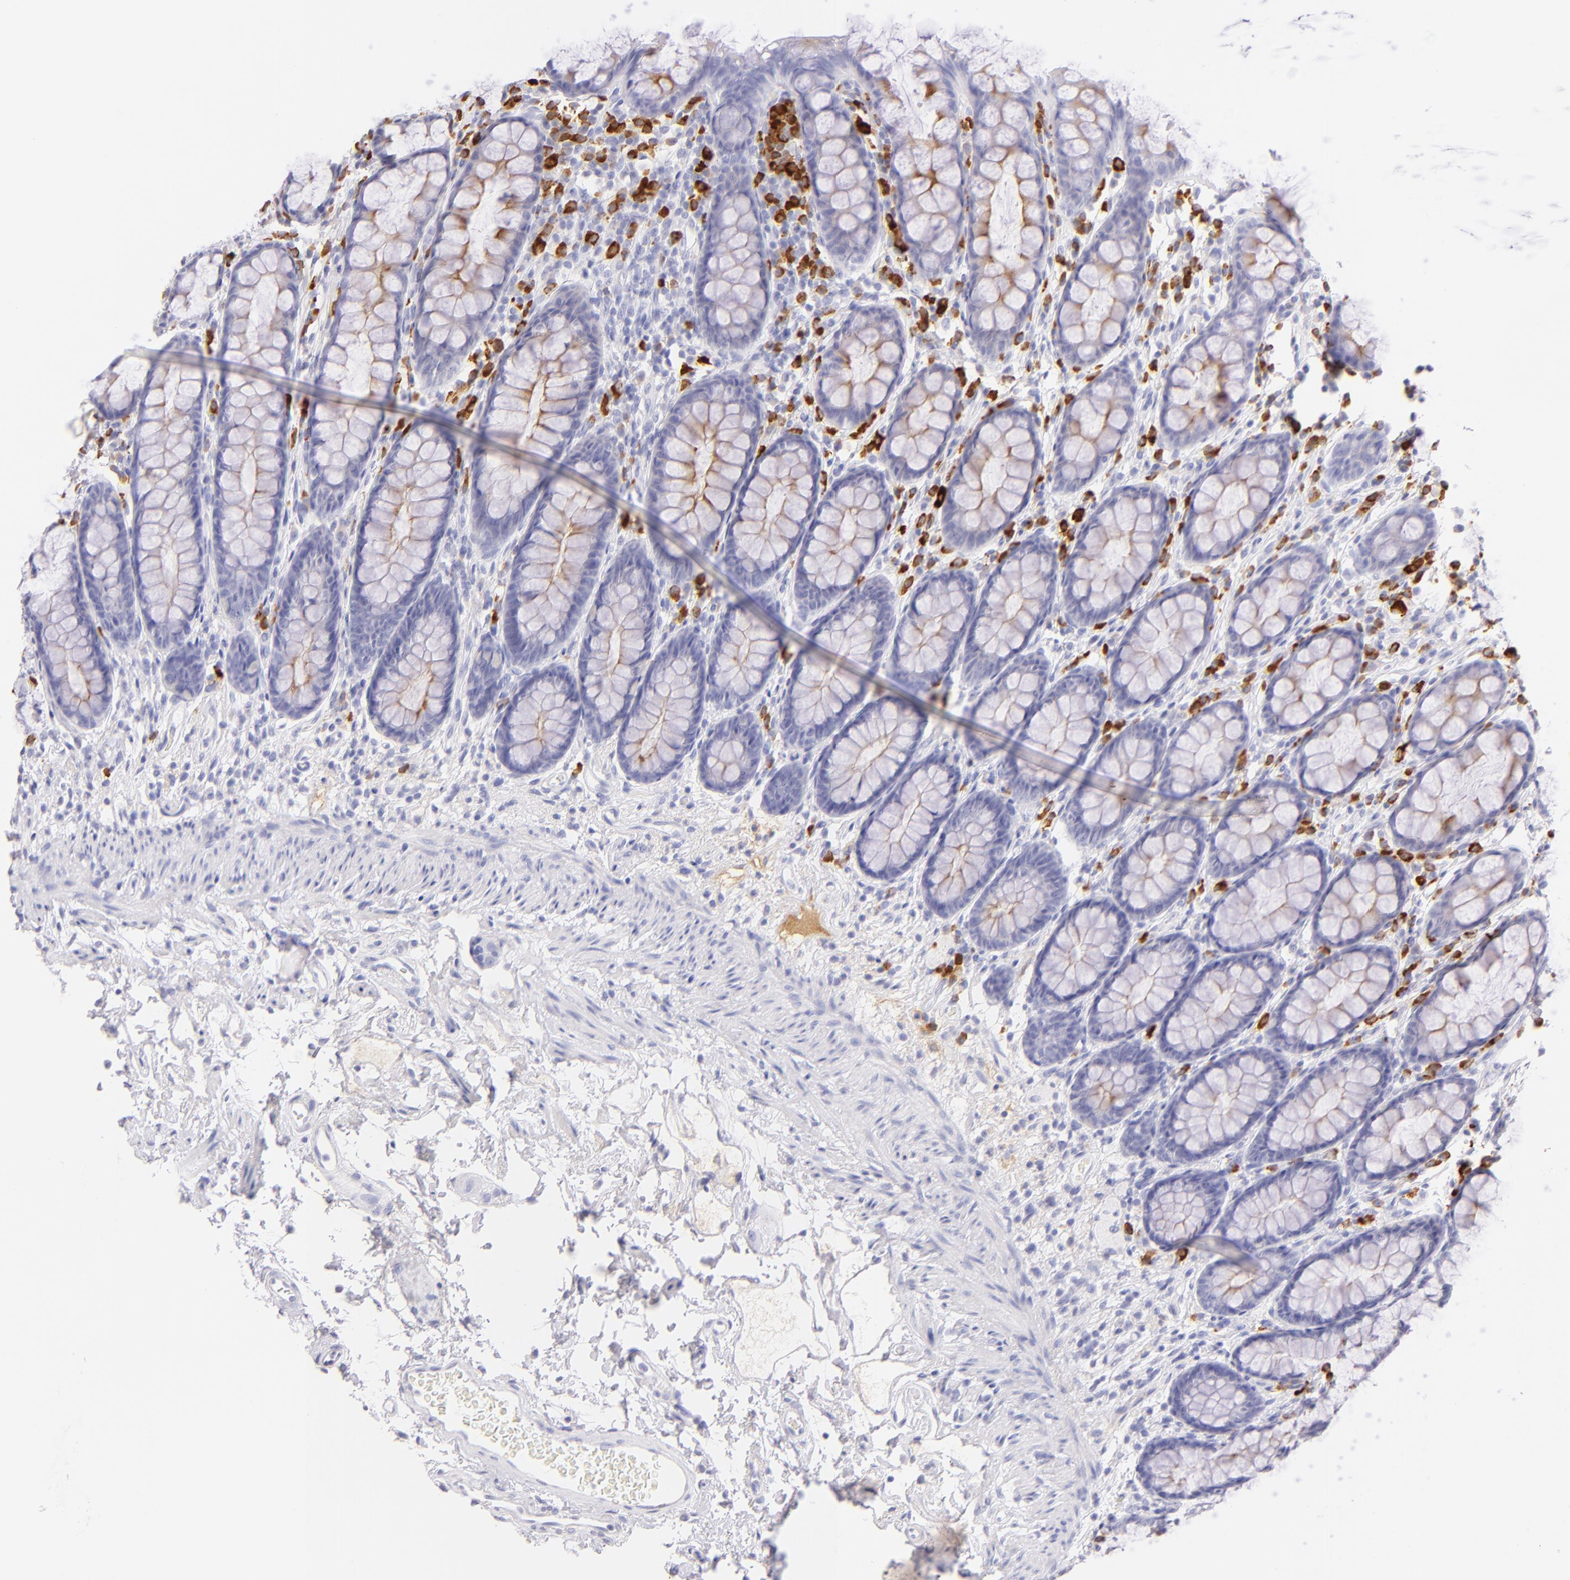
{"staining": {"intensity": "negative", "quantity": "none", "location": "none"}, "tissue": "rectum", "cell_type": "Glandular cells", "image_type": "normal", "snomed": [{"axis": "morphology", "description": "Normal tissue, NOS"}, {"axis": "topography", "description": "Rectum"}], "caption": "Rectum stained for a protein using immunohistochemistry (IHC) displays no staining glandular cells.", "gene": "SDC1", "patient": {"sex": "male", "age": 92}}